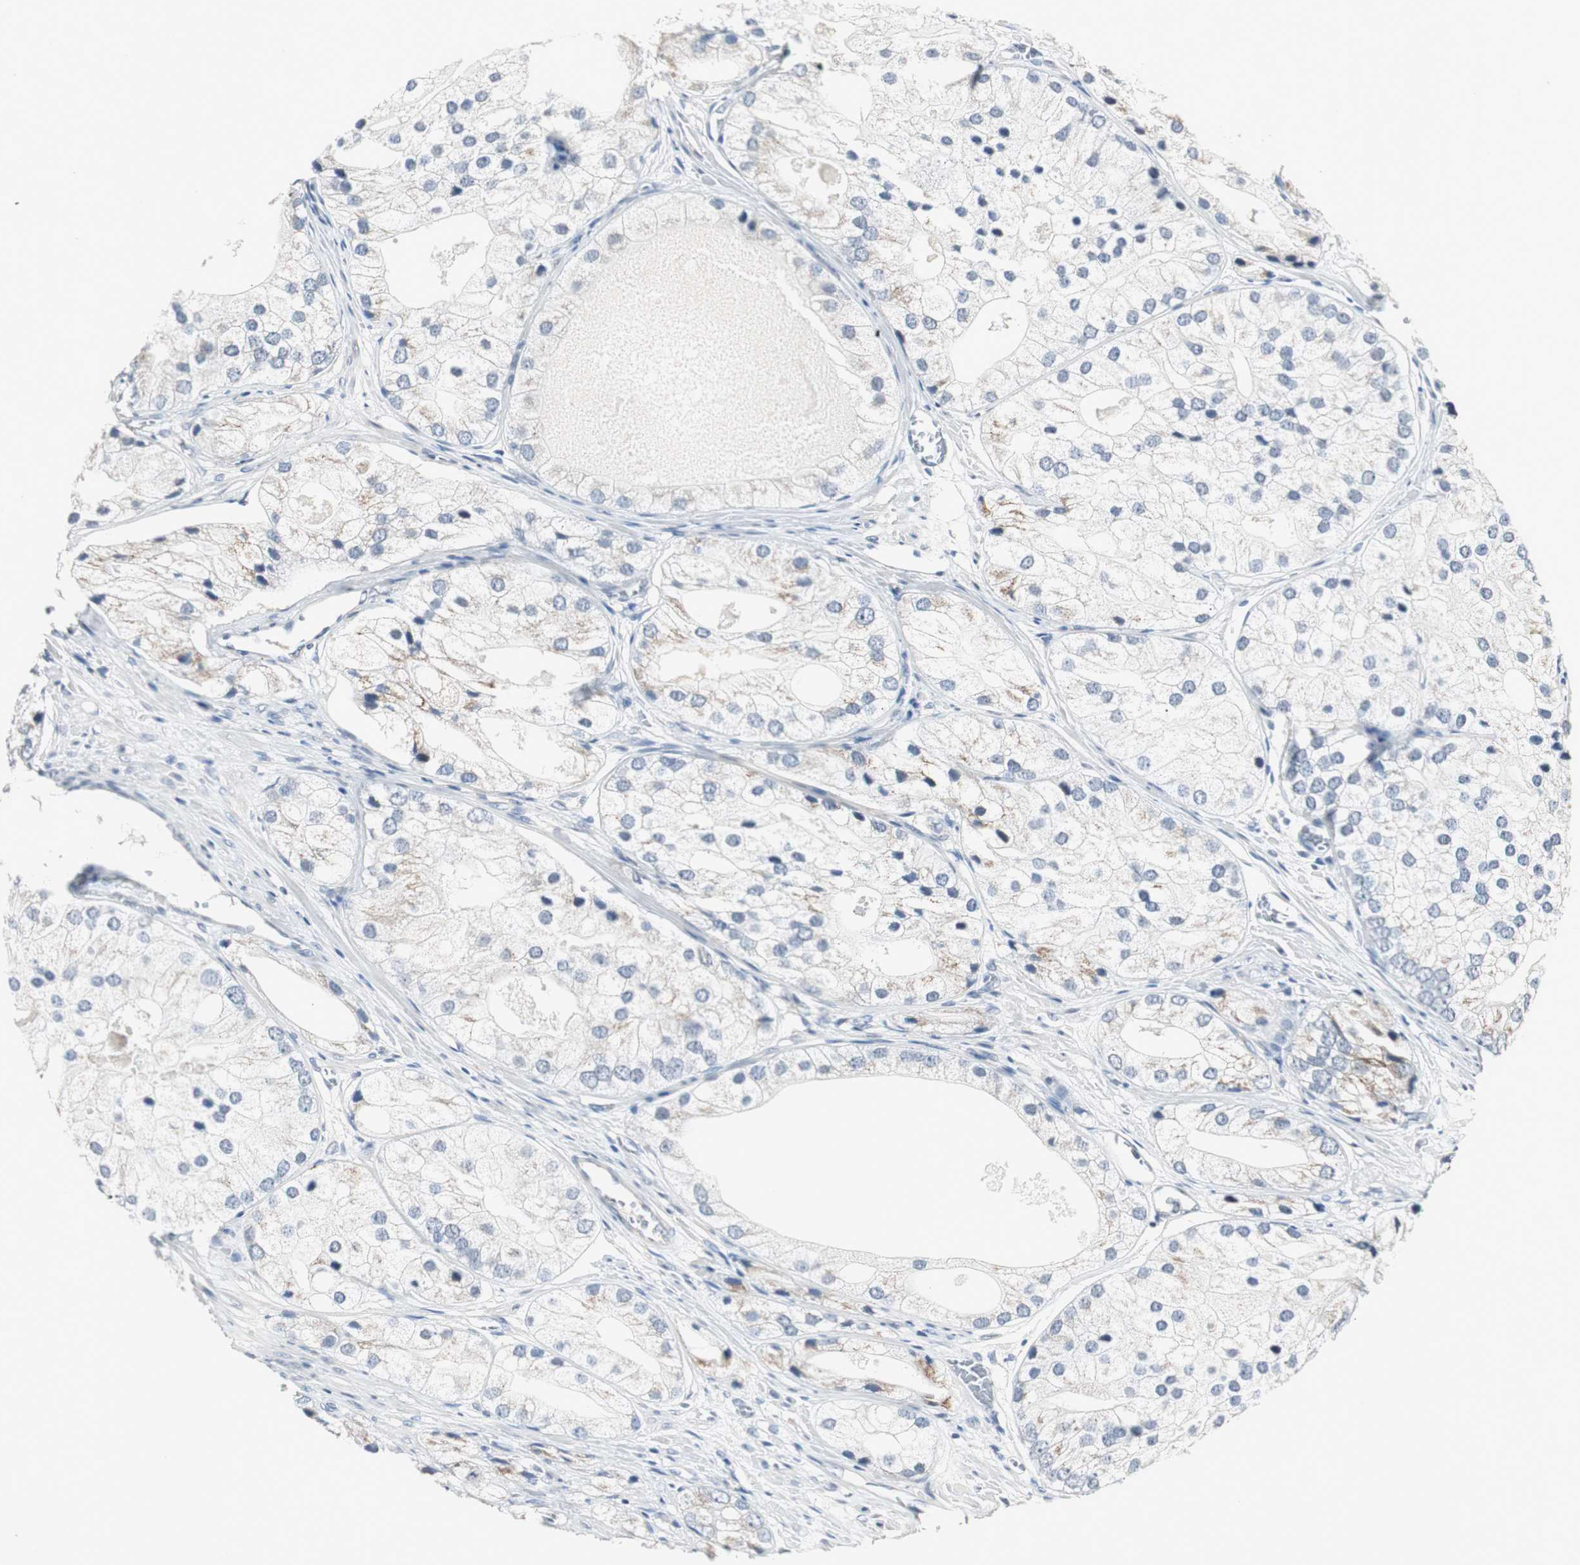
{"staining": {"intensity": "weak", "quantity": "<25%", "location": "cytoplasmic/membranous"}, "tissue": "prostate cancer", "cell_type": "Tumor cells", "image_type": "cancer", "snomed": [{"axis": "morphology", "description": "Adenocarcinoma, Low grade"}, {"axis": "topography", "description": "Prostate"}], "caption": "The micrograph exhibits no significant positivity in tumor cells of prostate cancer (adenocarcinoma (low-grade)).", "gene": "SOX30", "patient": {"sex": "male", "age": 69}}